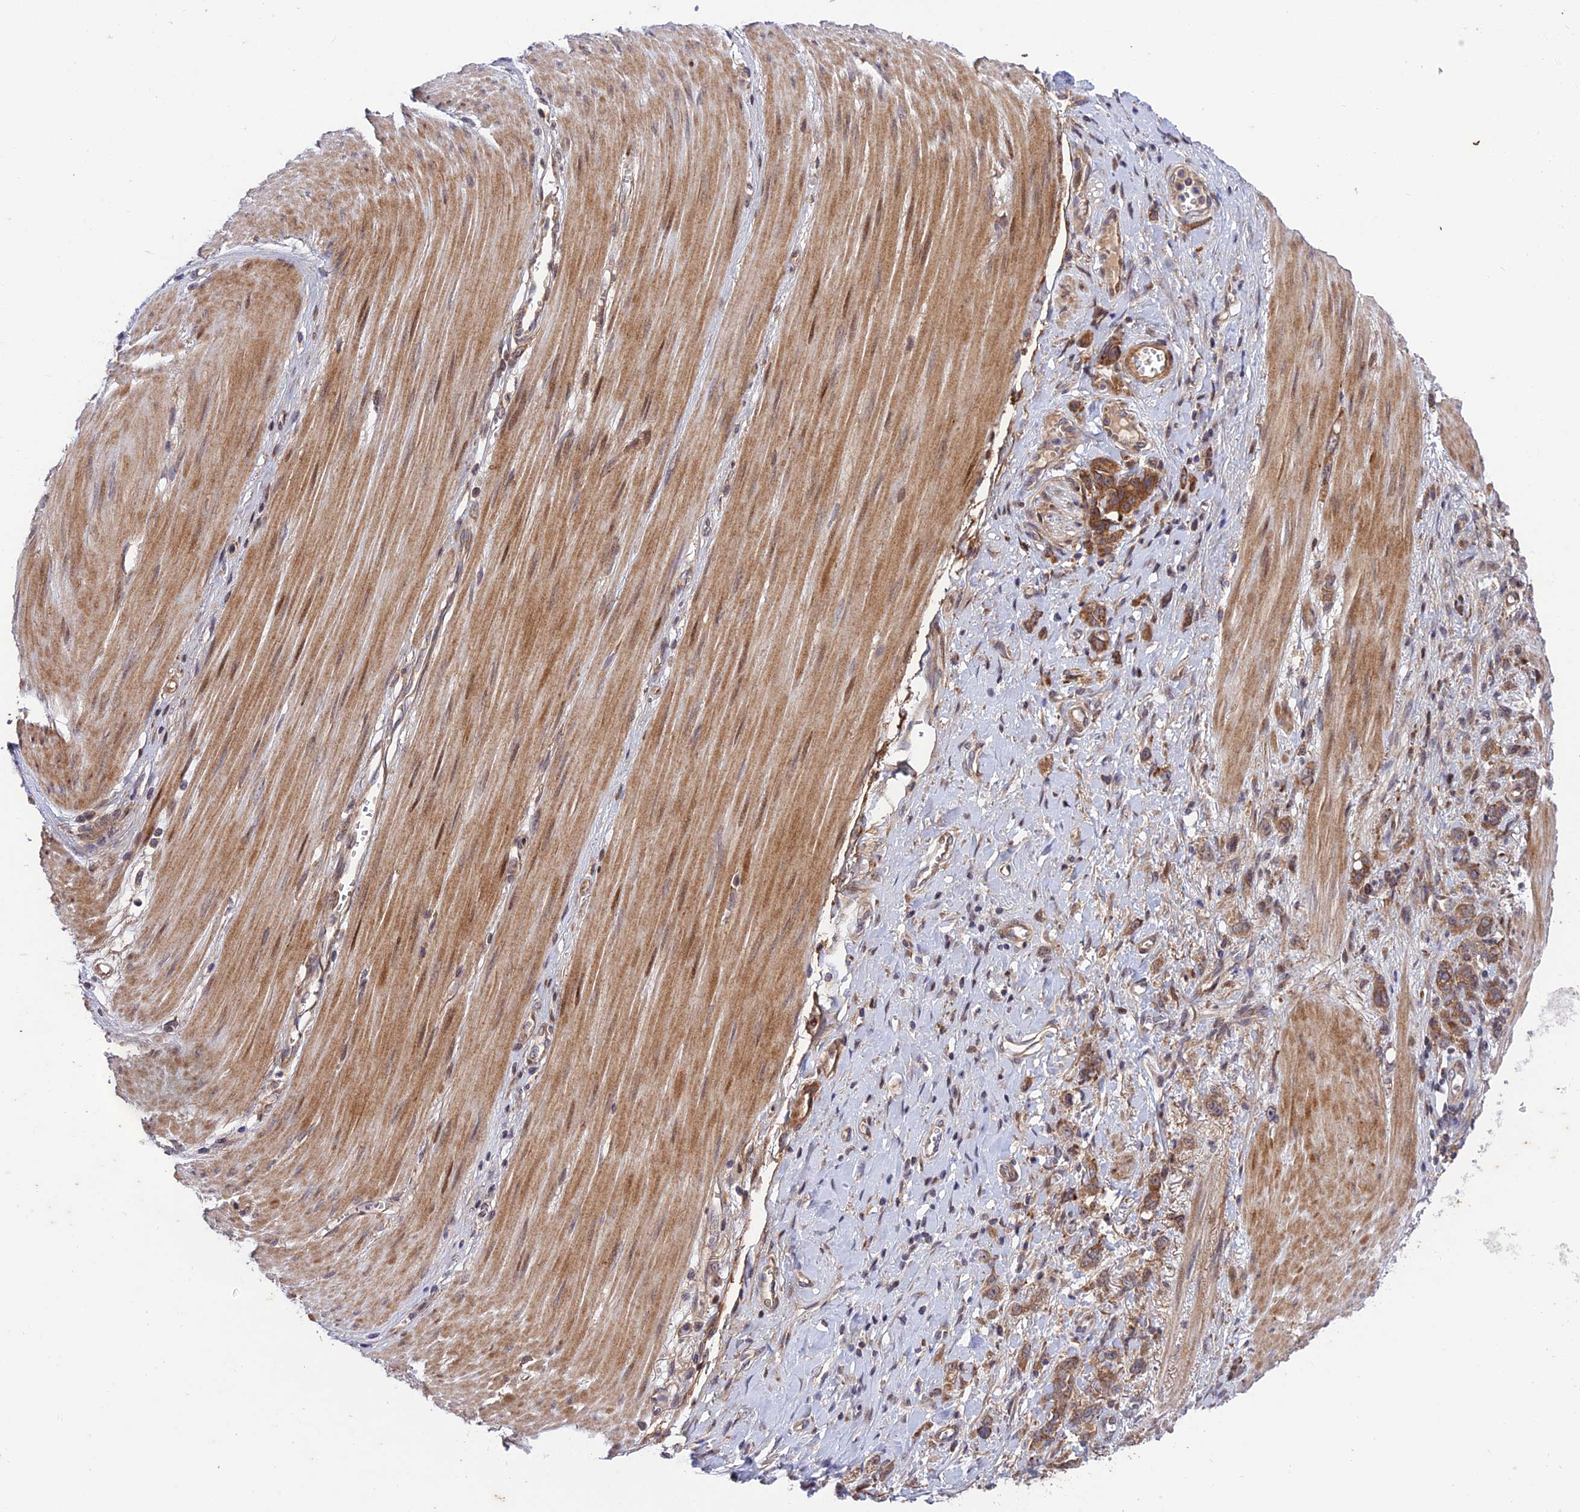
{"staining": {"intensity": "moderate", "quantity": ">75%", "location": "cytoplasmic/membranous"}, "tissue": "stomach cancer", "cell_type": "Tumor cells", "image_type": "cancer", "snomed": [{"axis": "morphology", "description": "Adenocarcinoma, NOS"}, {"axis": "topography", "description": "Stomach"}], "caption": "Immunohistochemistry (DAB (3,3'-diaminobenzidine)) staining of stomach cancer (adenocarcinoma) exhibits moderate cytoplasmic/membranous protein positivity in approximately >75% of tumor cells. (IHC, brightfield microscopy, high magnification).", "gene": "PLEKHG2", "patient": {"sex": "female", "age": 76}}